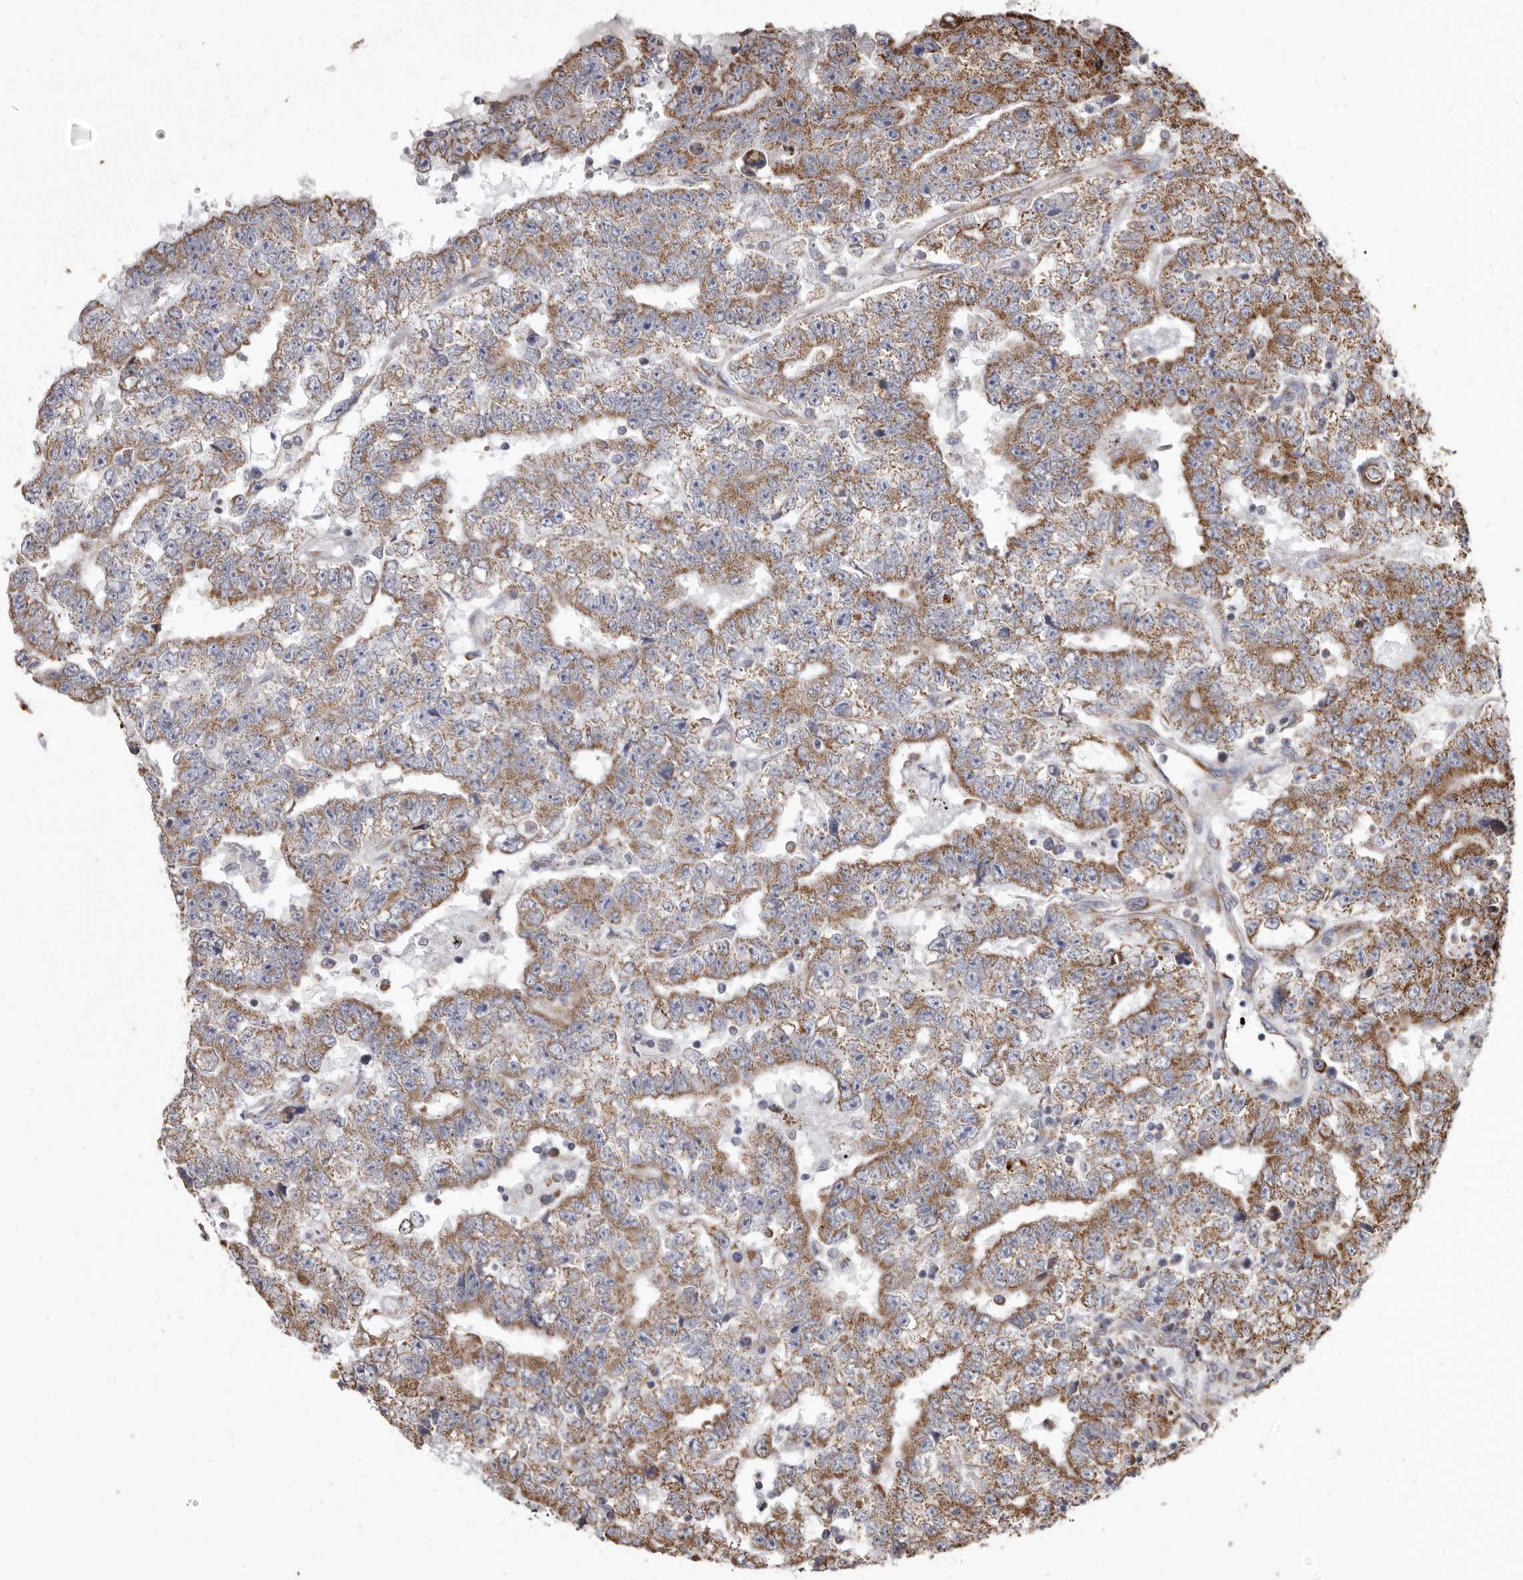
{"staining": {"intensity": "moderate", "quantity": ">75%", "location": "cytoplasmic/membranous"}, "tissue": "testis cancer", "cell_type": "Tumor cells", "image_type": "cancer", "snomed": [{"axis": "morphology", "description": "Carcinoma, Embryonal, NOS"}, {"axis": "topography", "description": "Testis"}], "caption": "Human testis embryonal carcinoma stained with a protein marker exhibits moderate staining in tumor cells.", "gene": "CDK5RAP3", "patient": {"sex": "male", "age": 25}}